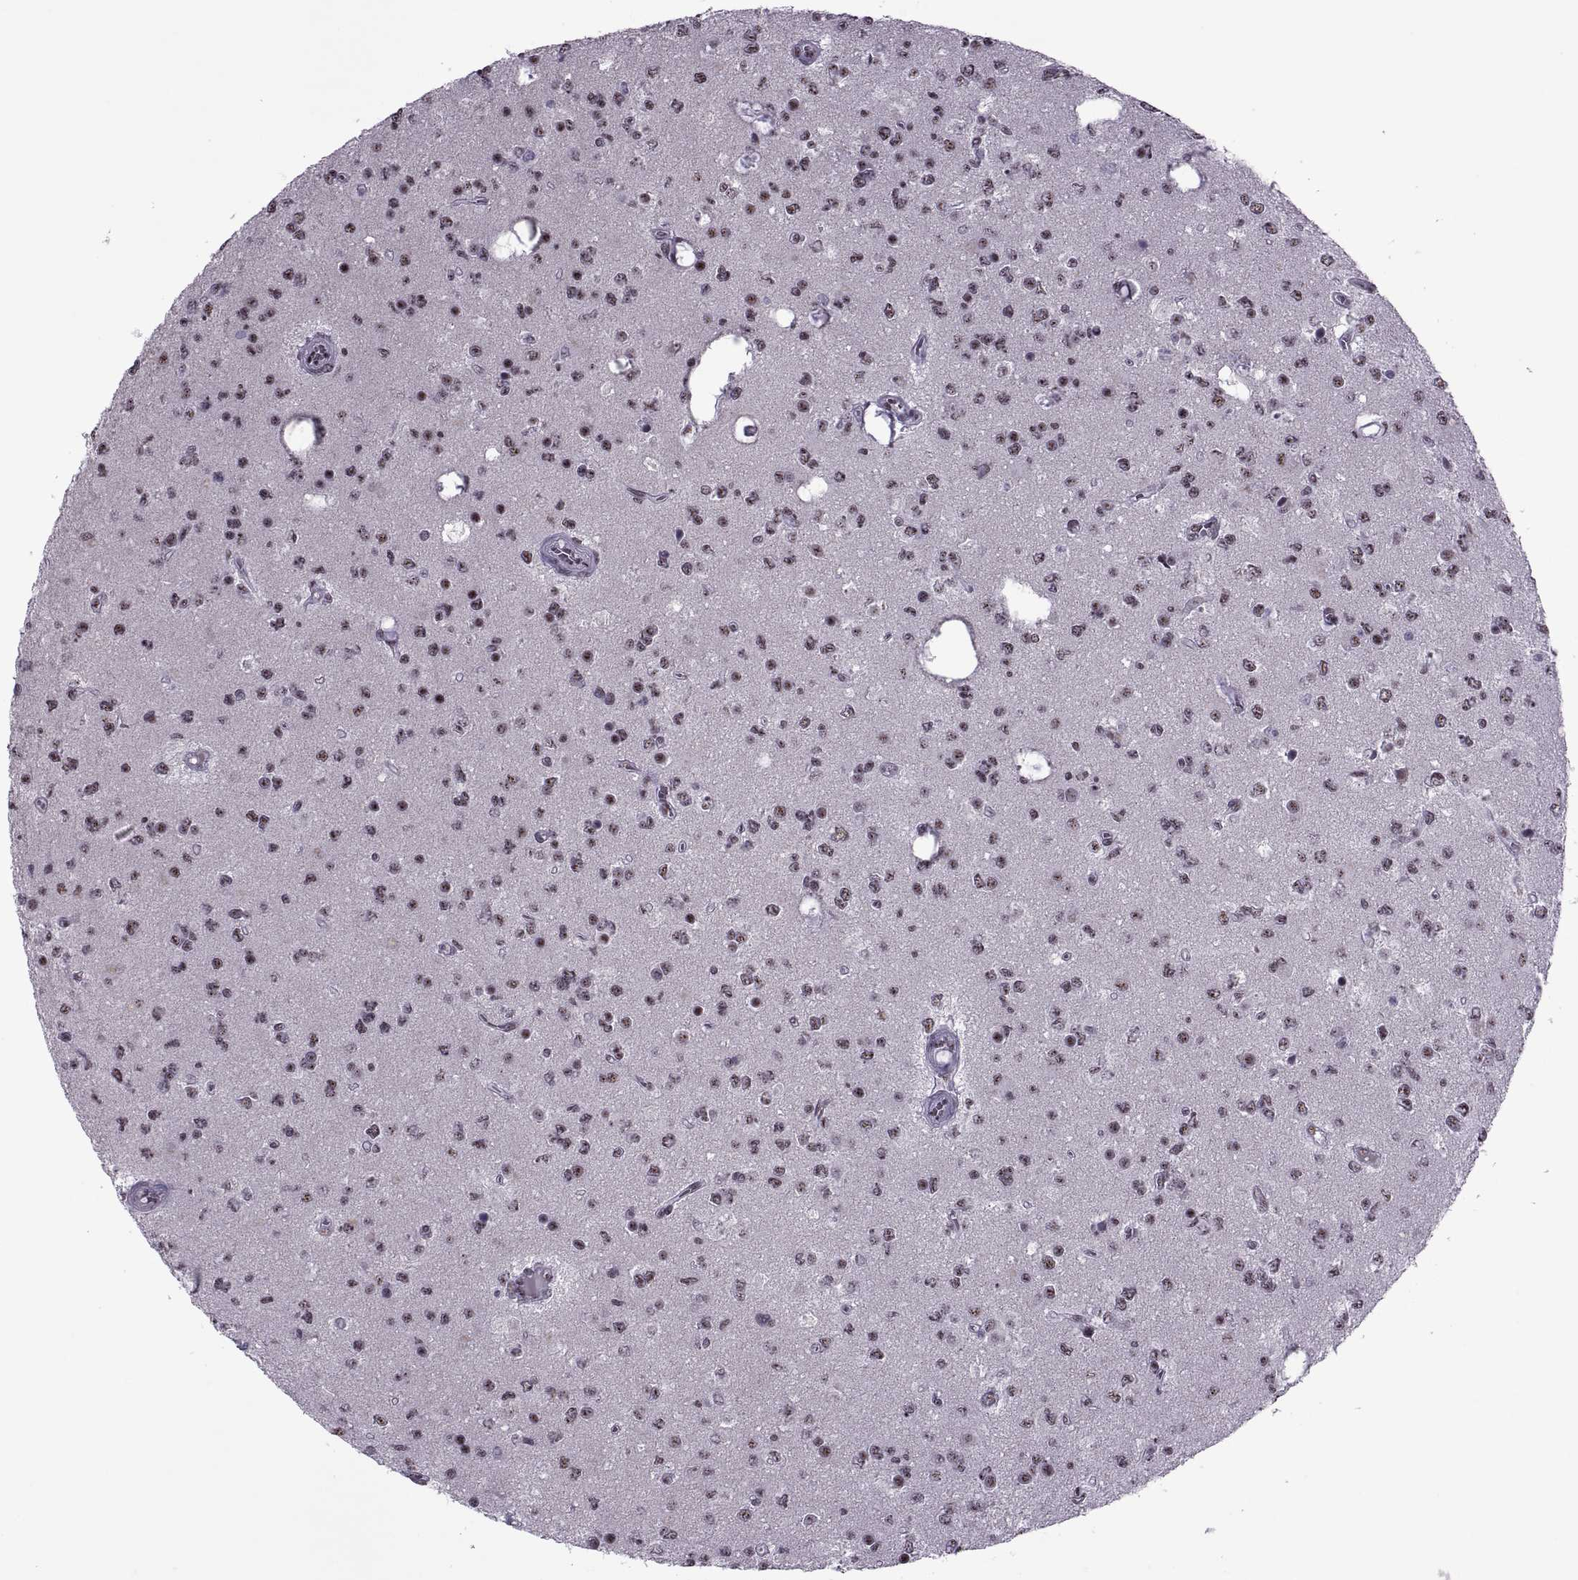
{"staining": {"intensity": "weak", "quantity": ">75%", "location": "nuclear"}, "tissue": "glioma", "cell_type": "Tumor cells", "image_type": "cancer", "snomed": [{"axis": "morphology", "description": "Glioma, malignant, Low grade"}, {"axis": "topography", "description": "Brain"}], "caption": "Protein analysis of malignant glioma (low-grade) tissue demonstrates weak nuclear positivity in about >75% of tumor cells.", "gene": "MAGEA4", "patient": {"sex": "female", "age": 45}}